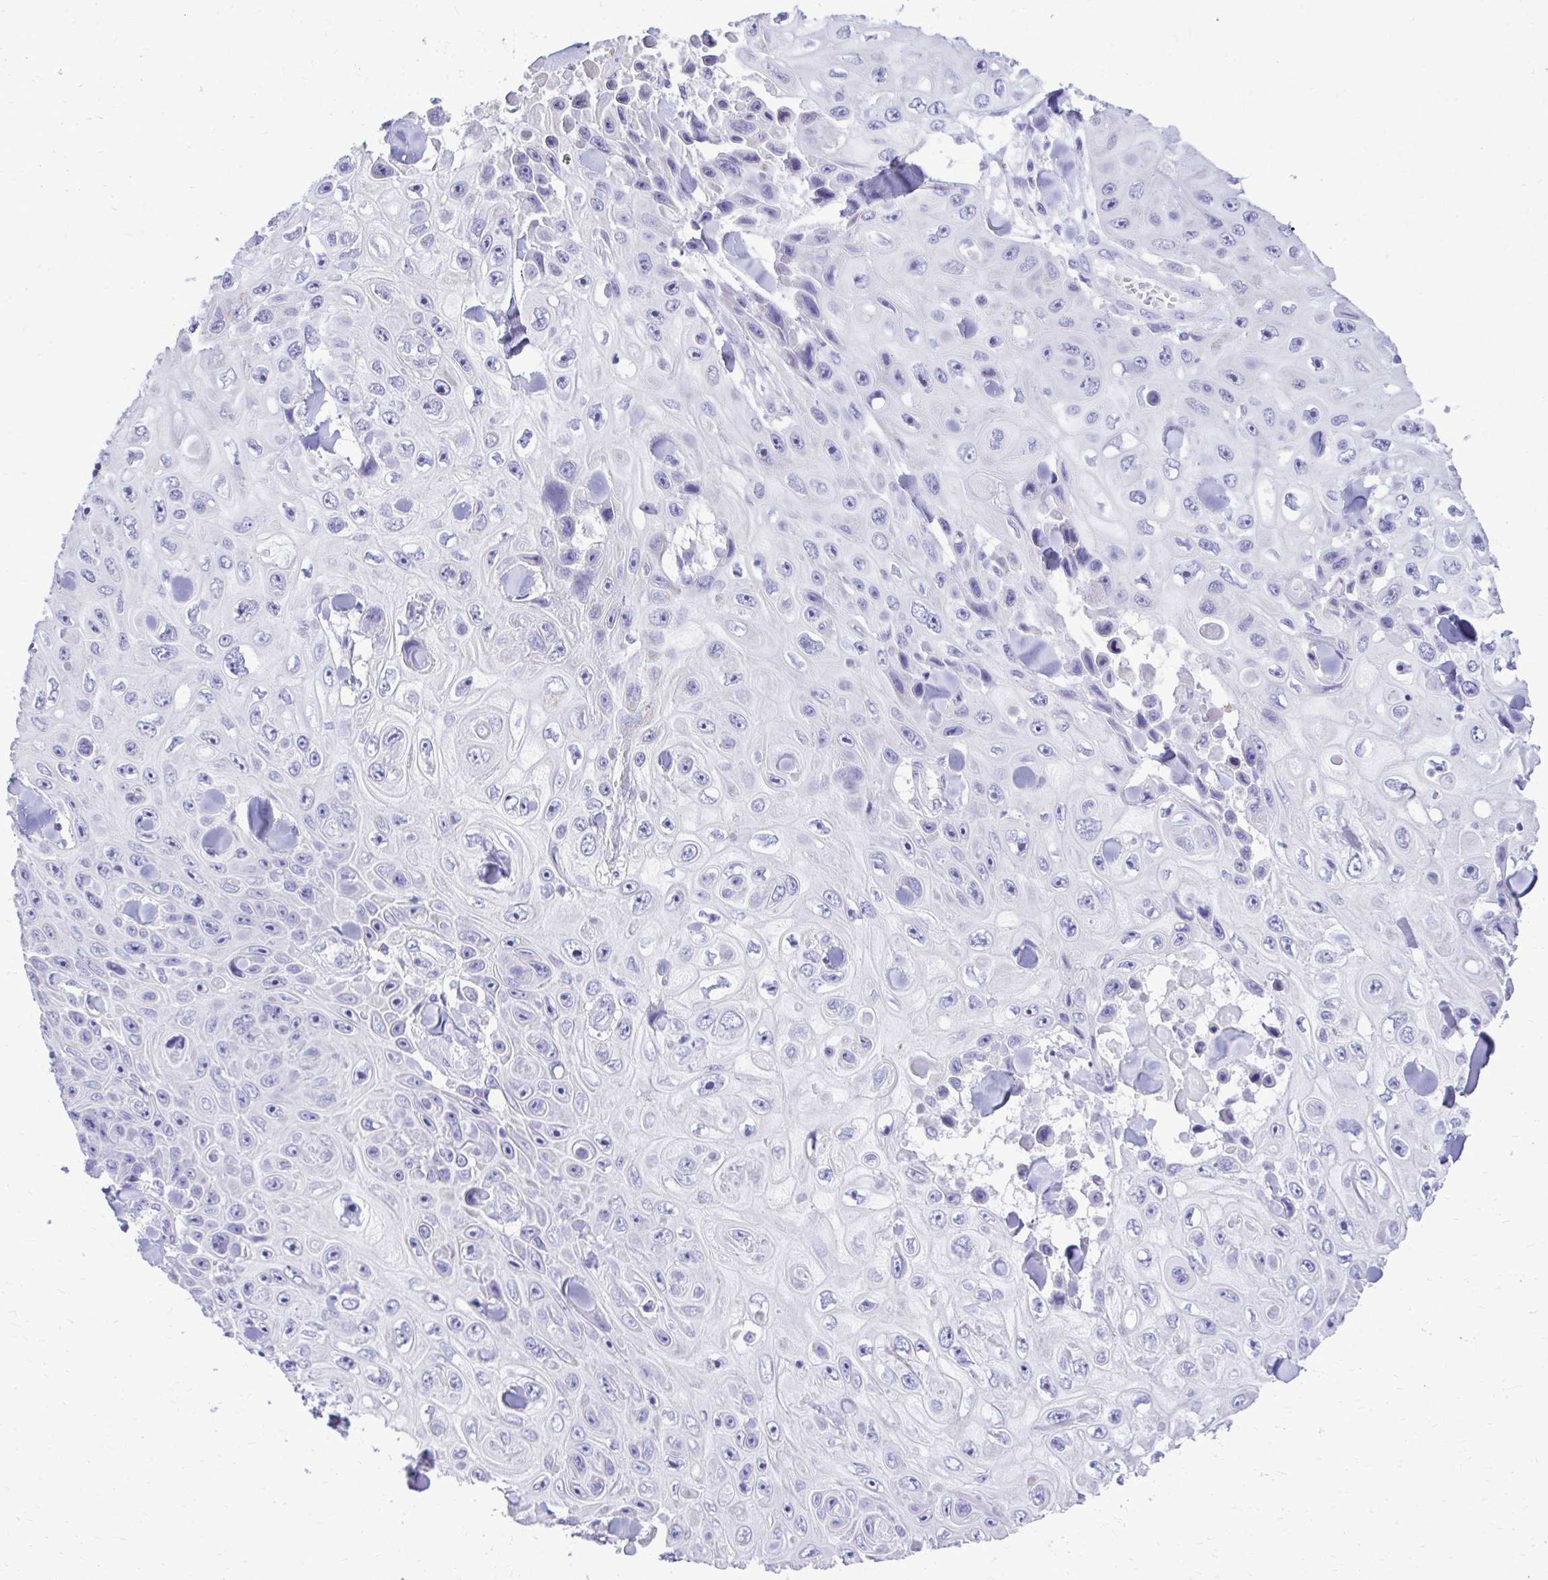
{"staining": {"intensity": "negative", "quantity": "none", "location": "none"}, "tissue": "skin cancer", "cell_type": "Tumor cells", "image_type": "cancer", "snomed": [{"axis": "morphology", "description": "Squamous cell carcinoma, NOS"}, {"axis": "topography", "description": "Skin"}], "caption": "High power microscopy histopathology image of an immunohistochemistry image of squamous cell carcinoma (skin), revealing no significant positivity in tumor cells.", "gene": "RALYL", "patient": {"sex": "male", "age": 82}}